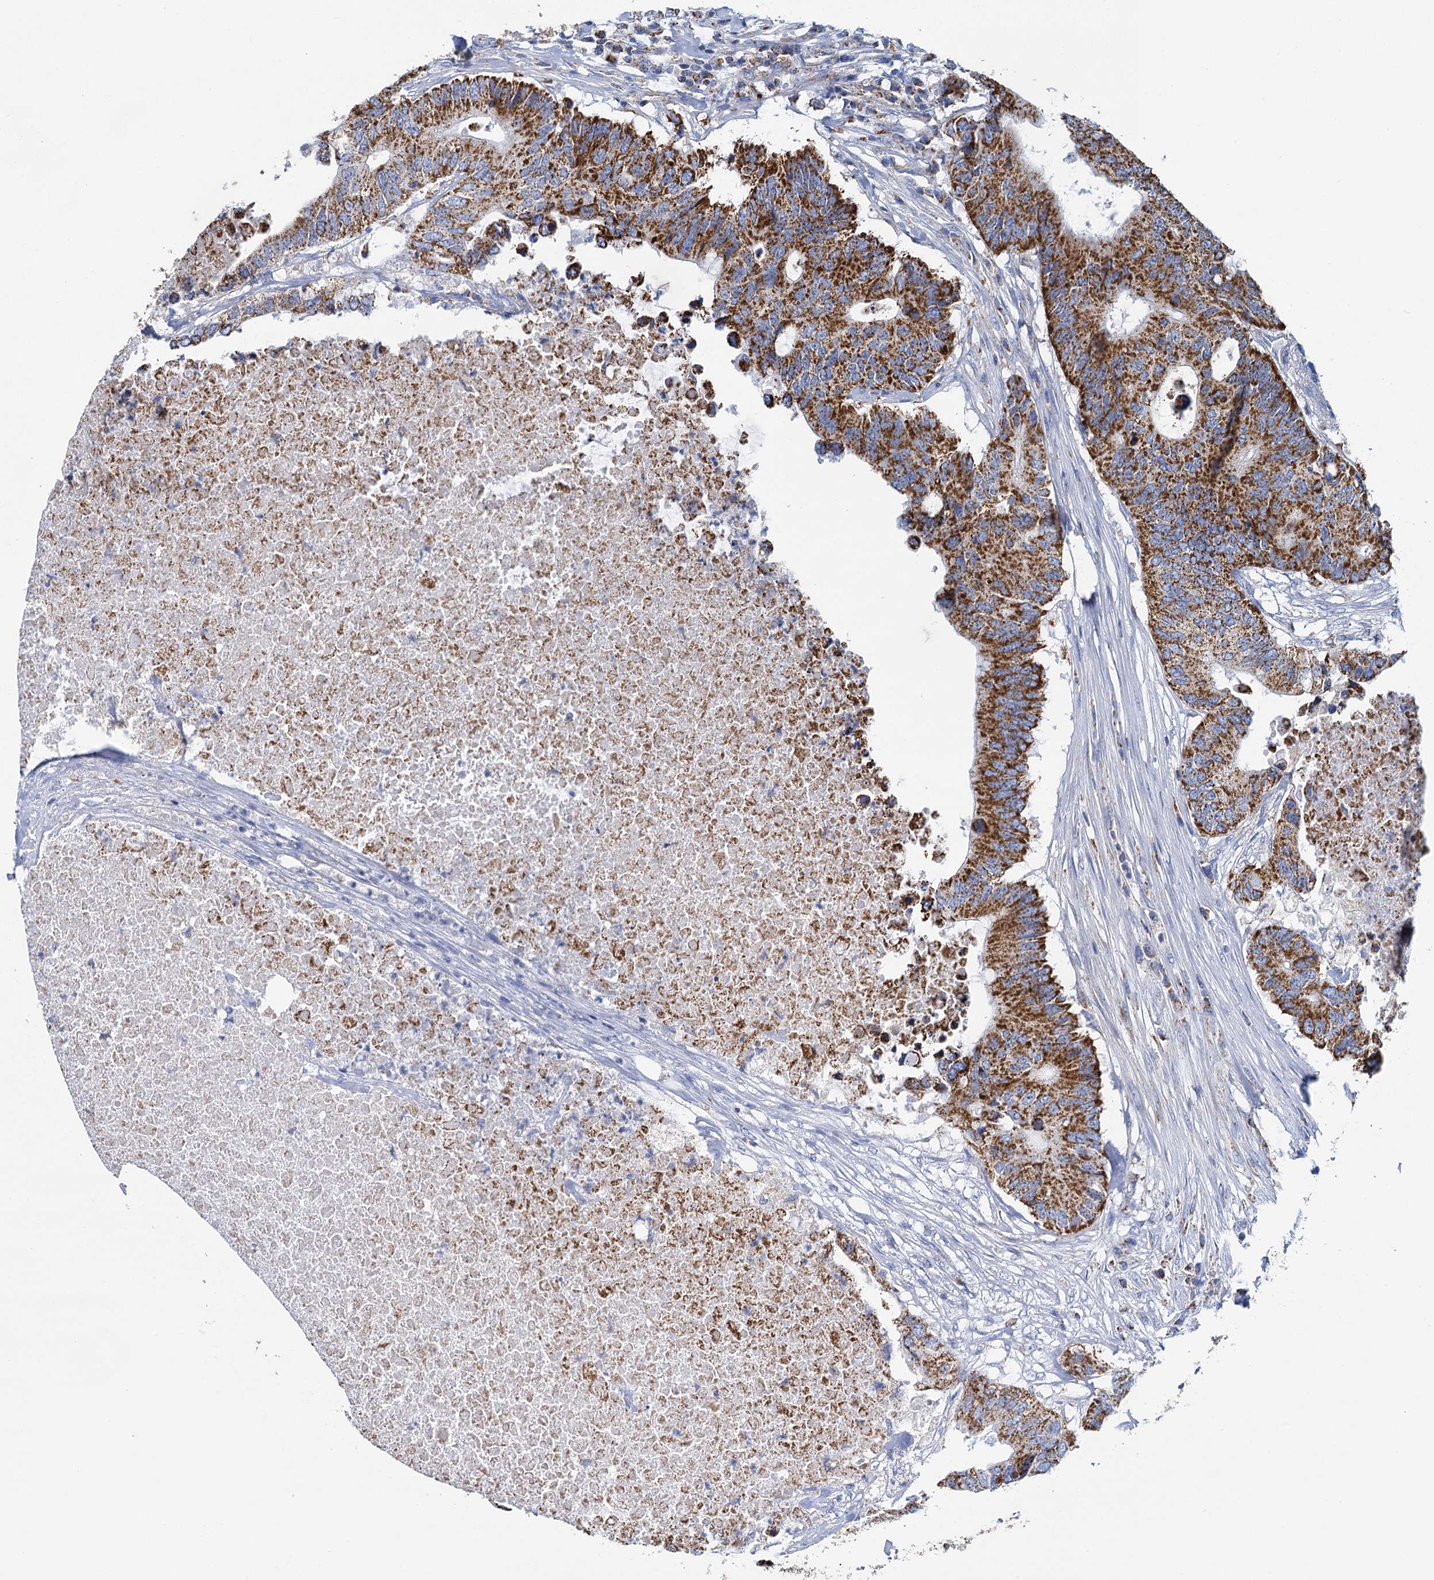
{"staining": {"intensity": "strong", "quantity": ">75%", "location": "cytoplasmic/membranous"}, "tissue": "colorectal cancer", "cell_type": "Tumor cells", "image_type": "cancer", "snomed": [{"axis": "morphology", "description": "Adenocarcinoma, NOS"}, {"axis": "topography", "description": "Colon"}], "caption": "This histopathology image demonstrates IHC staining of colorectal cancer (adenocarcinoma), with high strong cytoplasmic/membranous positivity in approximately >75% of tumor cells.", "gene": "CCP110", "patient": {"sex": "male", "age": 71}}